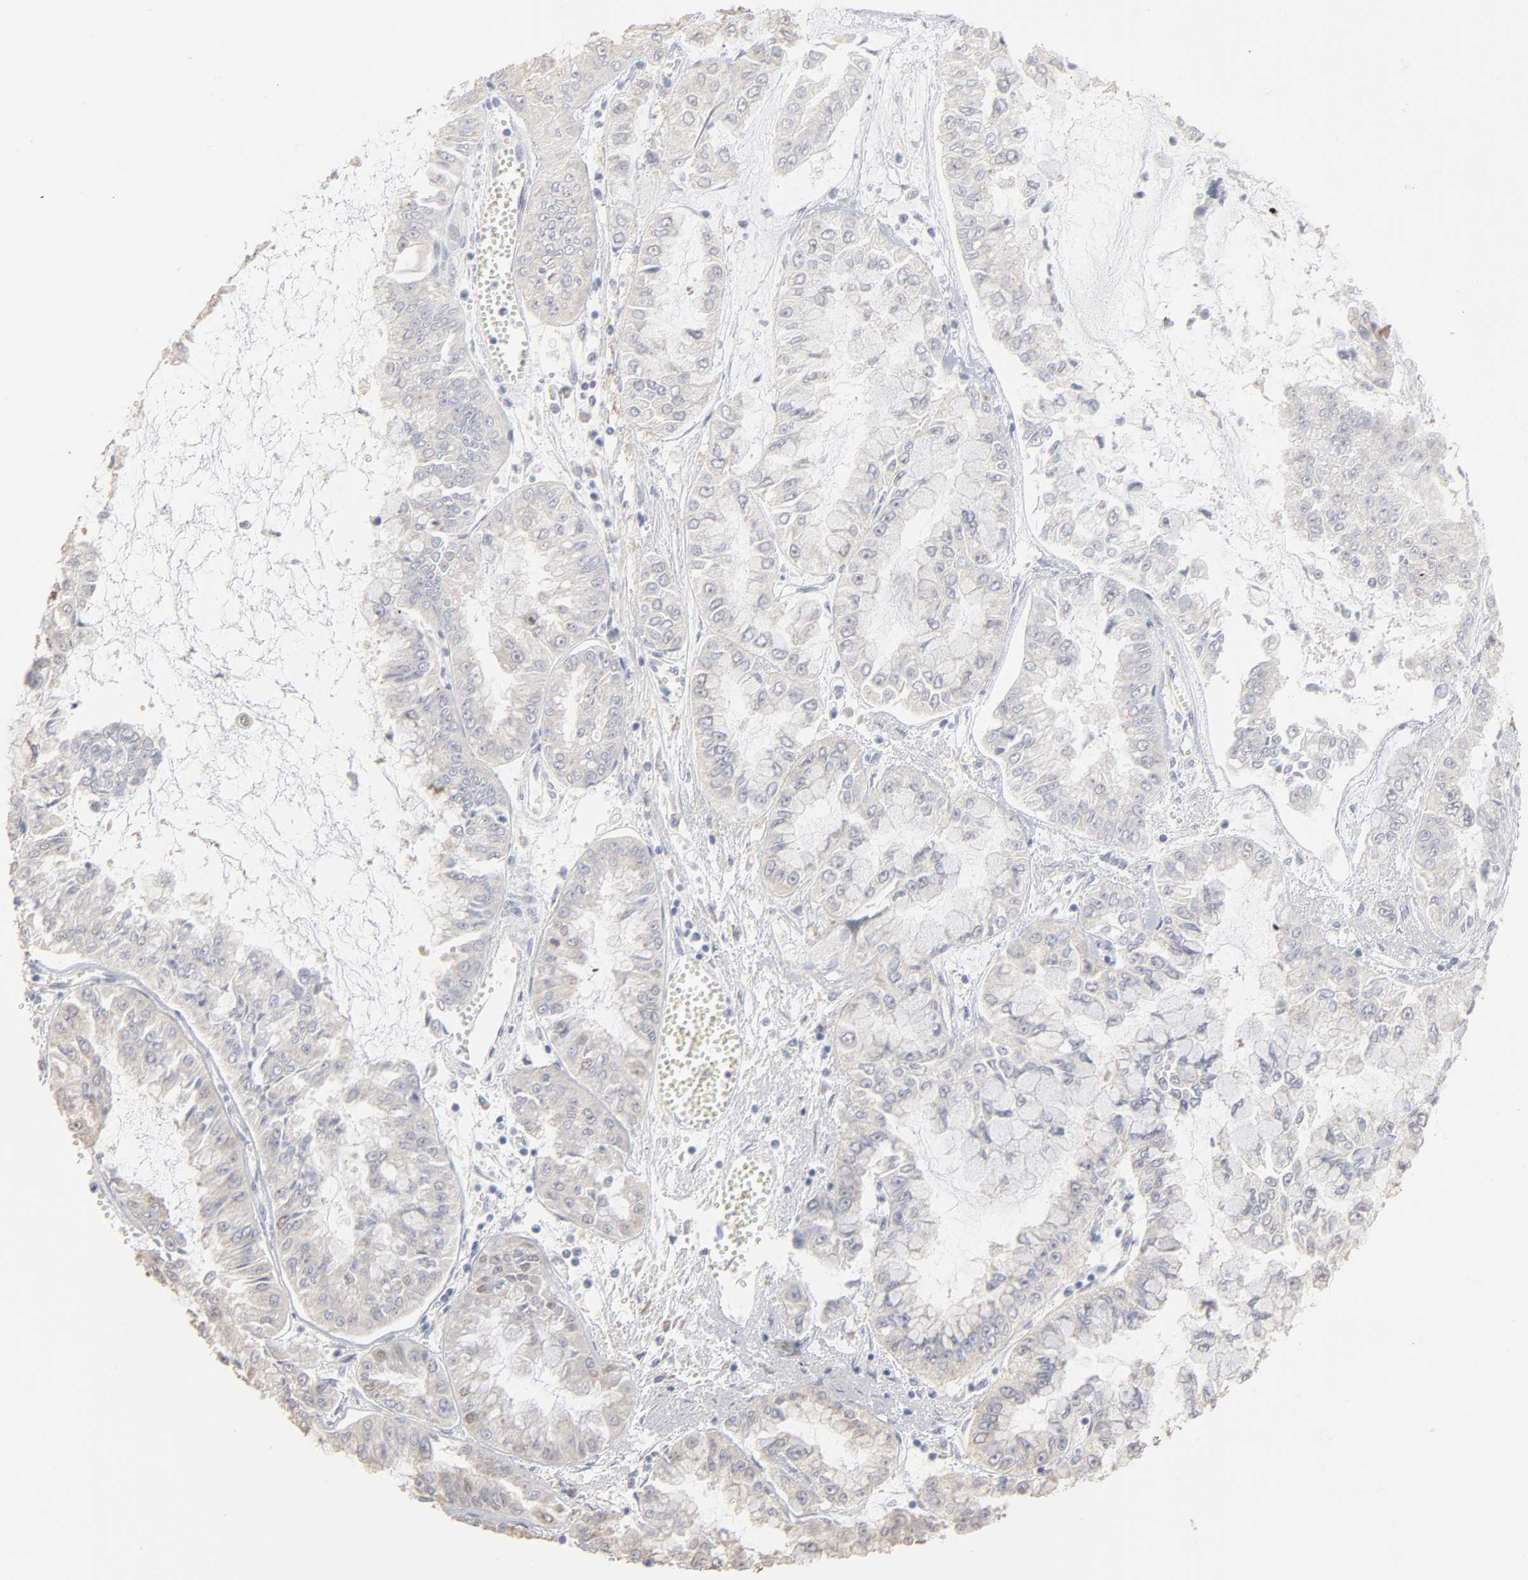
{"staining": {"intensity": "weak", "quantity": ">75%", "location": "cytoplasmic/membranous"}, "tissue": "liver cancer", "cell_type": "Tumor cells", "image_type": "cancer", "snomed": [{"axis": "morphology", "description": "Cholangiocarcinoma"}, {"axis": "topography", "description": "Liver"}], "caption": "Human liver cancer stained with a brown dye exhibits weak cytoplasmic/membranous positive positivity in approximately >75% of tumor cells.", "gene": "DNAL4", "patient": {"sex": "female", "age": 79}}